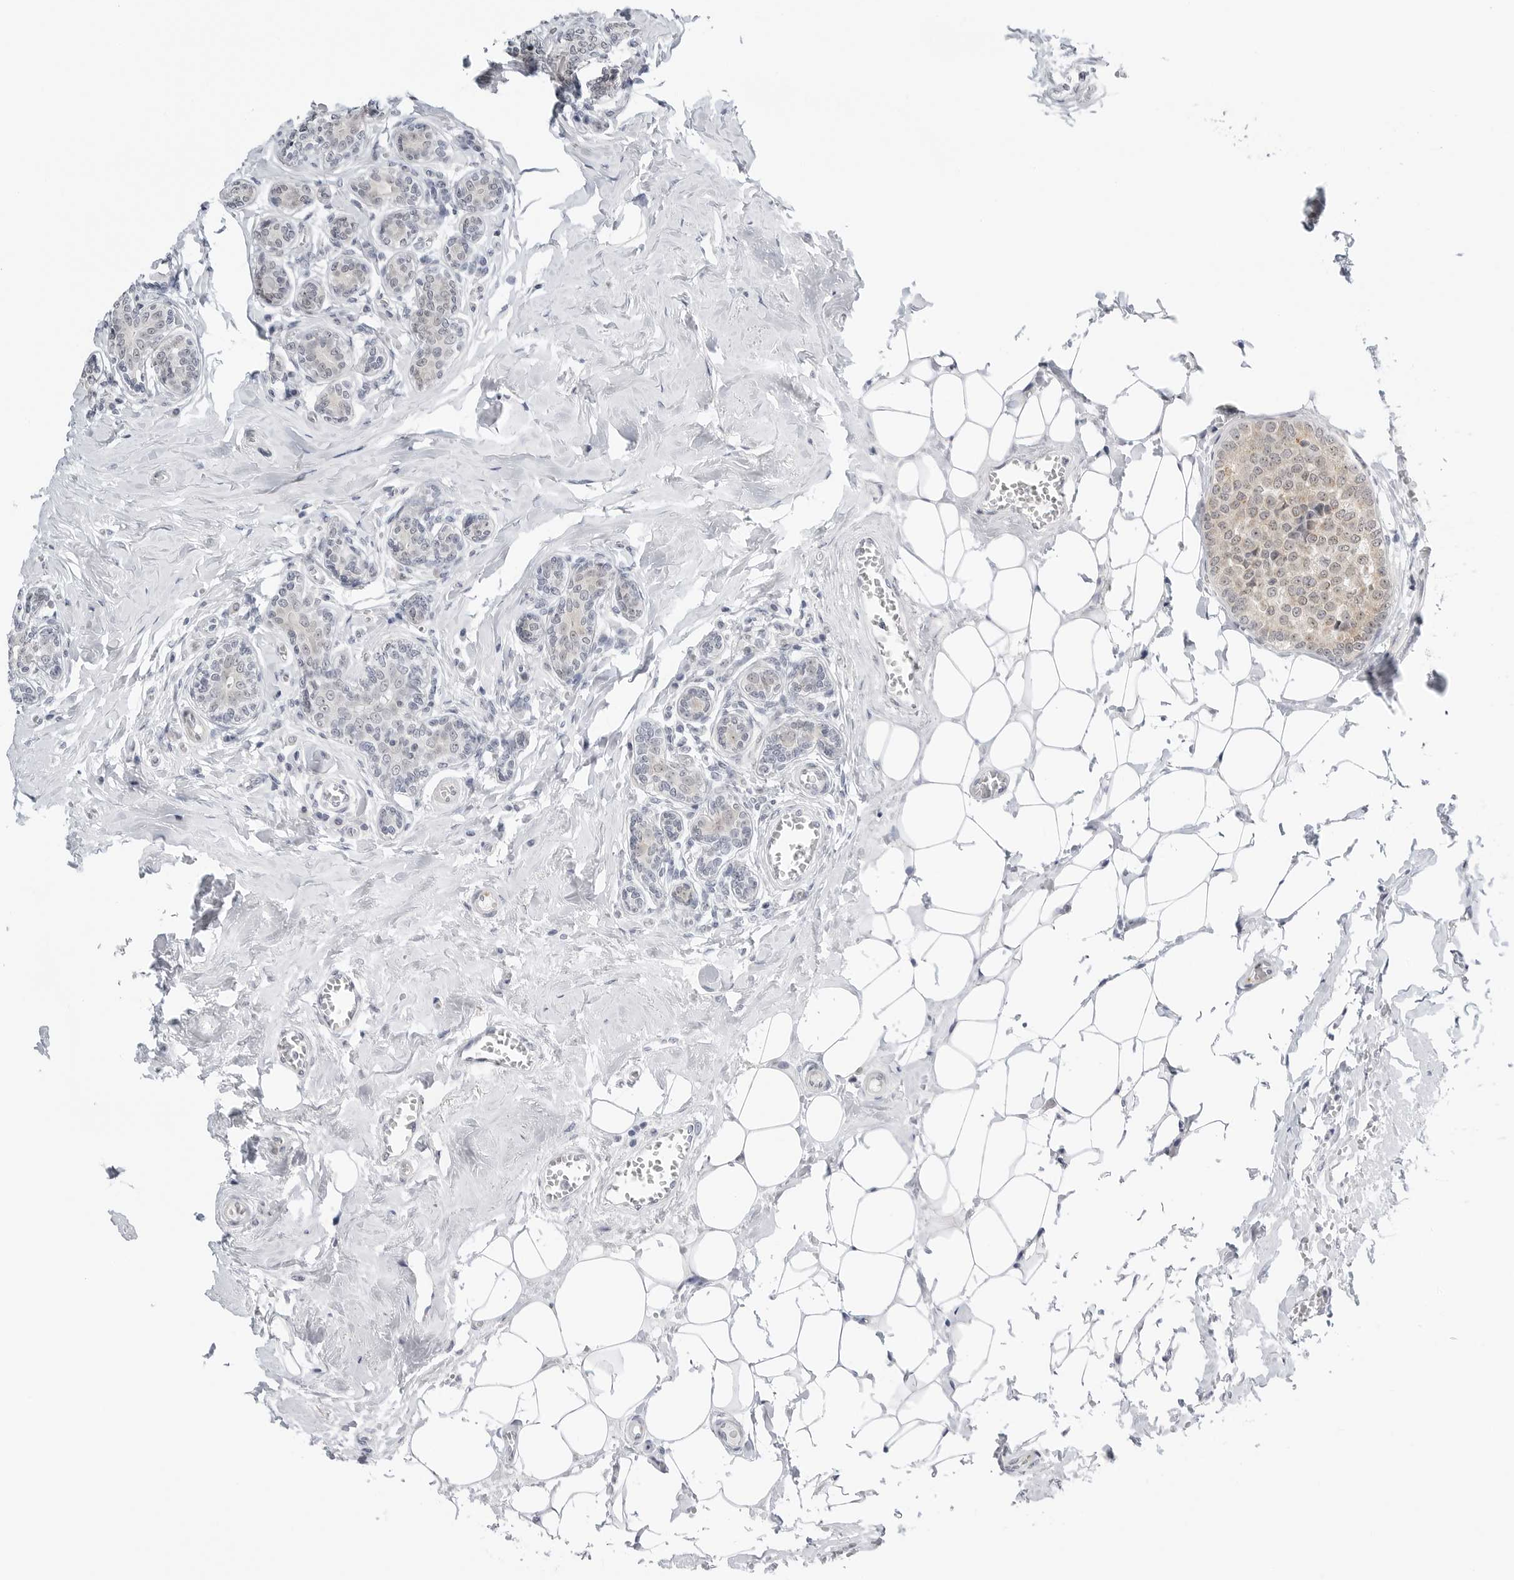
{"staining": {"intensity": "weak", "quantity": ">75%", "location": "cytoplasmic/membranous,nuclear"}, "tissue": "breast cancer", "cell_type": "Tumor cells", "image_type": "cancer", "snomed": [{"axis": "morphology", "description": "Normal tissue, NOS"}, {"axis": "morphology", "description": "Duct carcinoma"}, {"axis": "topography", "description": "Breast"}], "caption": "Infiltrating ductal carcinoma (breast) tissue displays weak cytoplasmic/membranous and nuclear staining in approximately >75% of tumor cells, visualized by immunohistochemistry.", "gene": "MAP2K5", "patient": {"sex": "female", "age": 43}}